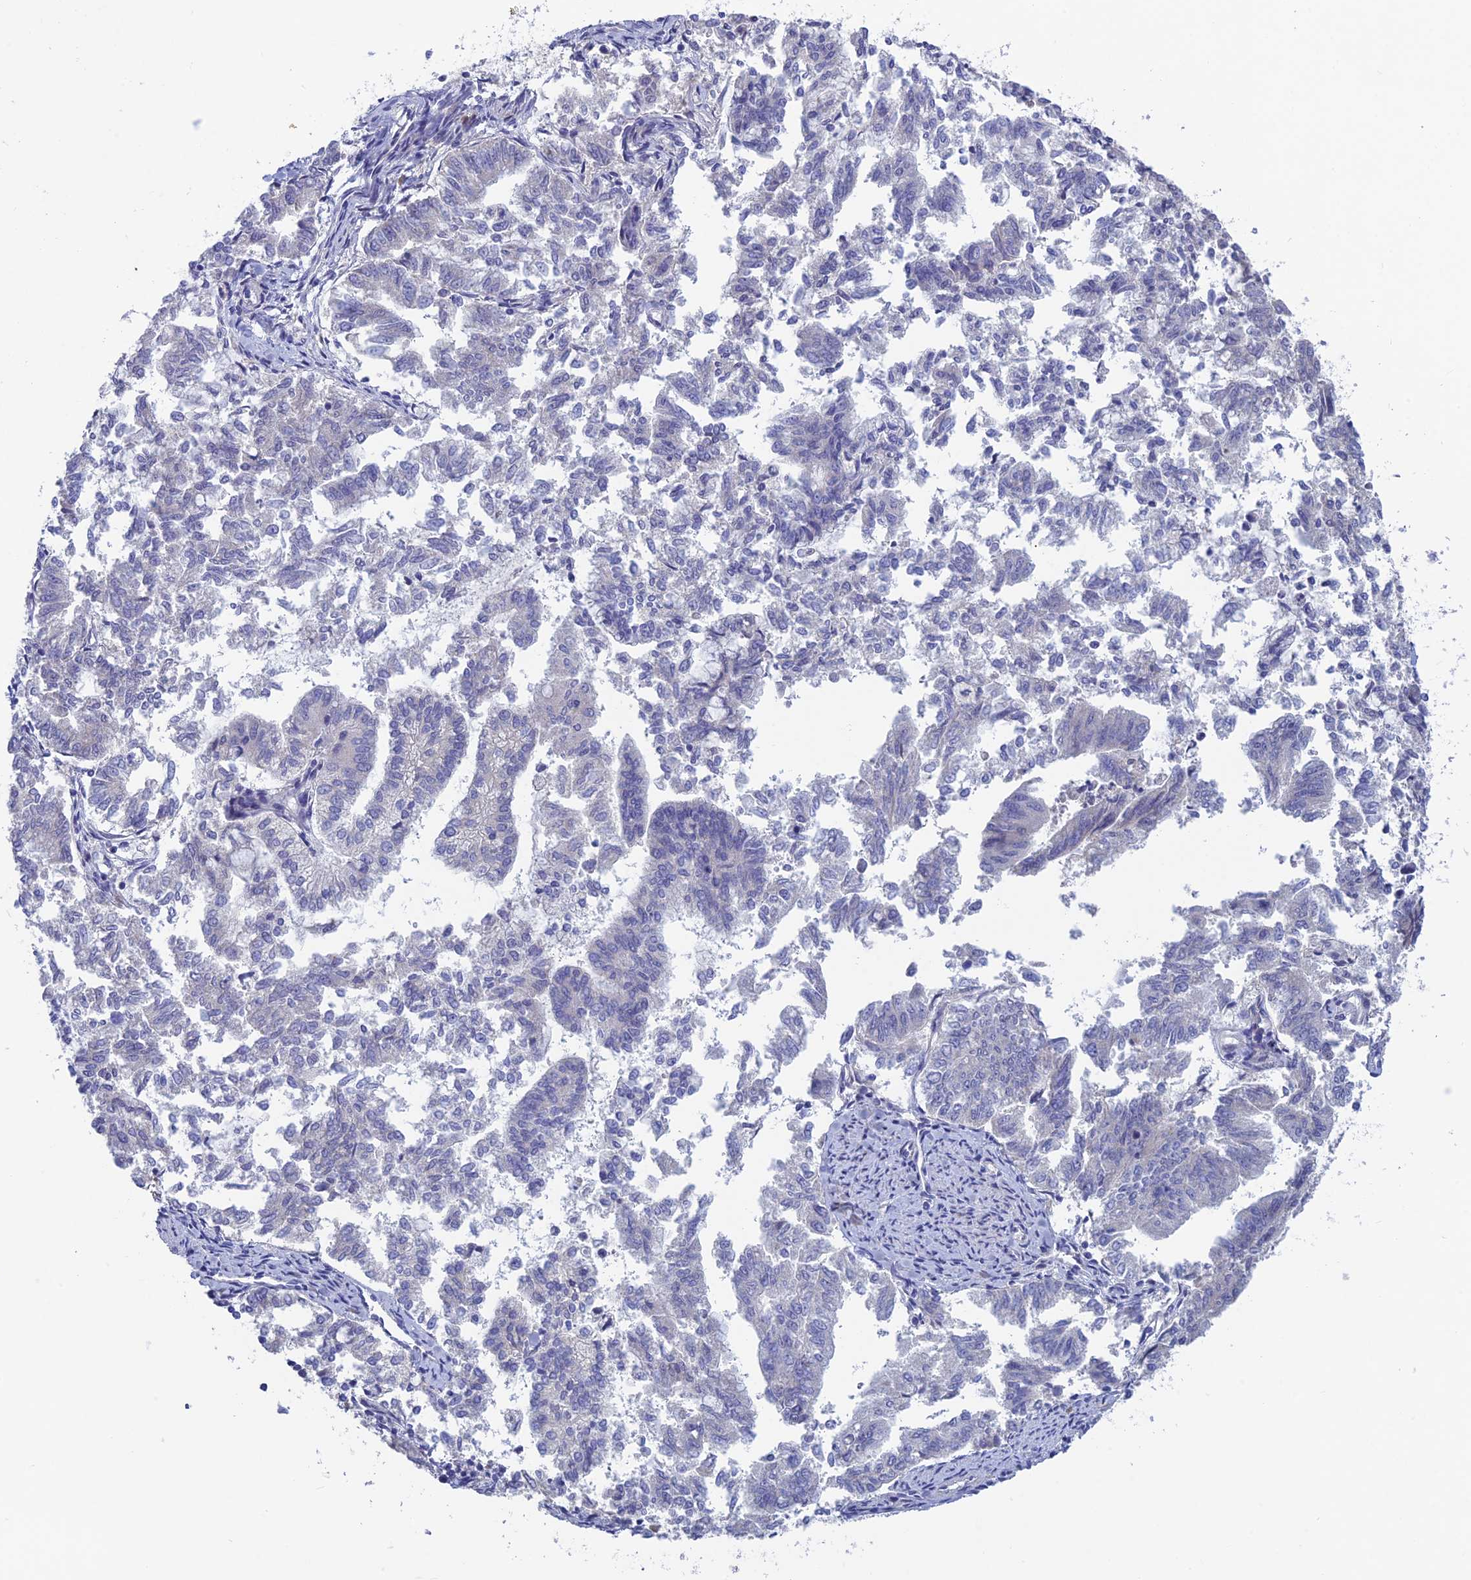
{"staining": {"intensity": "negative", "quantity": "none", "location": "none"}, "tissue": "endometrial cancer", "cell_type": "Tumor cells", "image_type": "cancer", "snomed": [{"axis": "morphology", "description": "Adenocarcinoma, NOS"}, {"axis": "topography", "description": "Endometrium"}], "caption": "Photomicrograph shows no protein staining in tumor cells of endometrial cancer (adenocarcinoma) tissue. (Stains: DAB (3,3'-diaminobenzidine) IHC with hematoxylin counter stain, Microscopy: brightfield microscopy at high magnification).", "gene": "XPO7", "patient": {"sex": "female", "age": 79}}